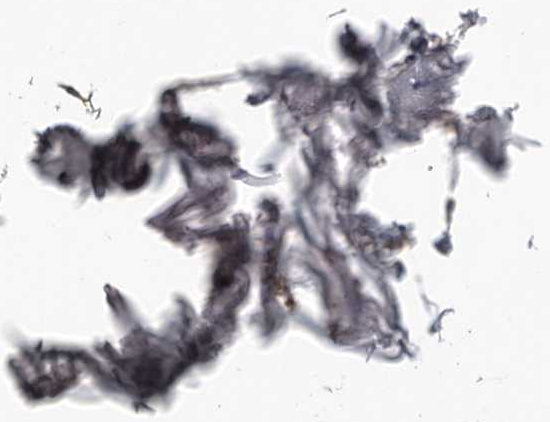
{"staining": {"intensity": "weak", "quantity": ">75%", "location": "cytoplasmic/membranous"}, "tissue": "adipose tissue", "cell_type": "Adipocytes", "image_type": "normal", "snomed": [{"axis": "morphology", "description": "Normal tissue, NOS"}, {"axis": "topography", "description": "Breast"}], "caption": "Adipose tissue stained with a protein marker exhibits weak staining in adipocytes.", "gene": "TGM2", "patient": {"sex": "female", "age": 23}}